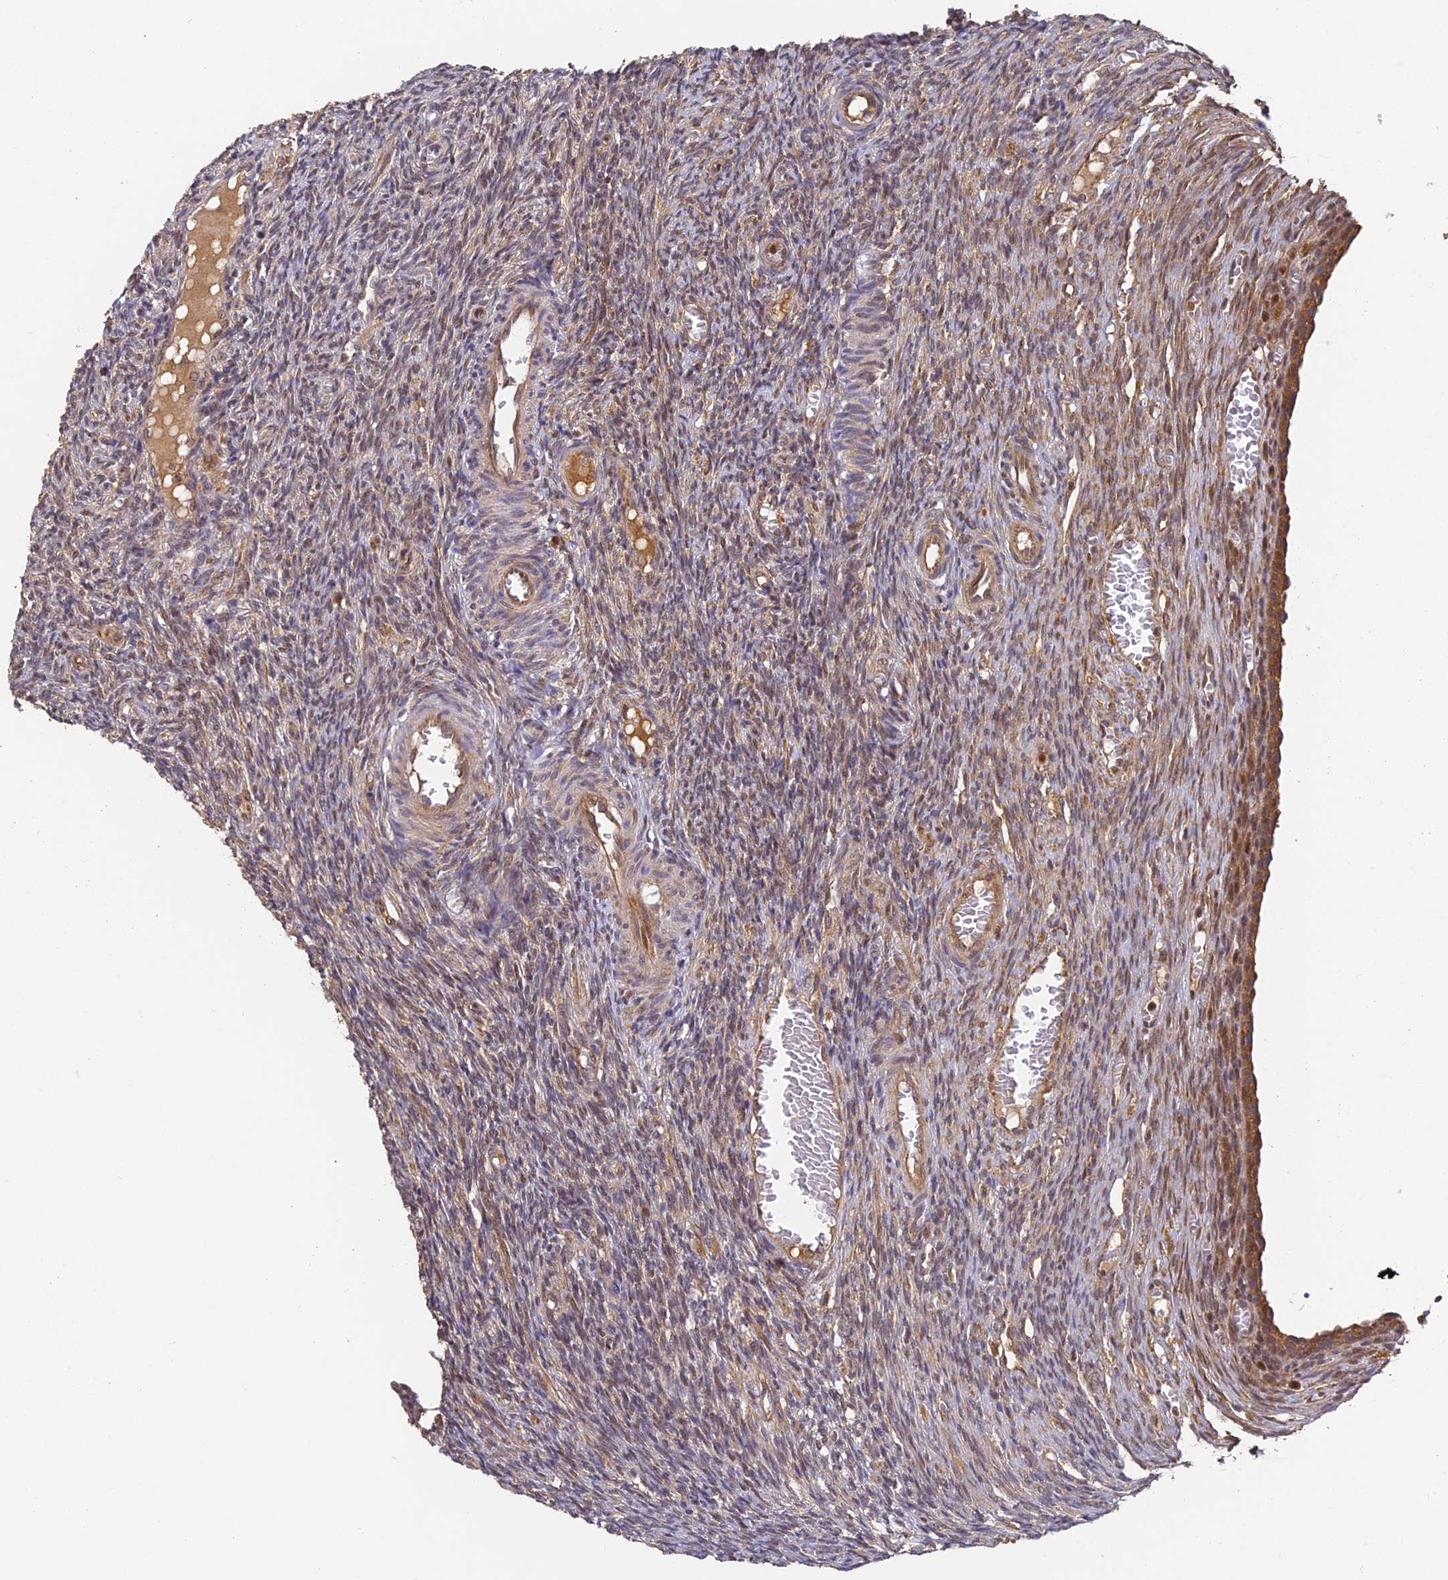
{"staining": {"intensity": "weak", "quantity": "25%-75%", "location": "cytoplasmic/membranous"}, "tissue": "ovary", "cell_type": "Ovarian stroma cells", "image_type": "normal", "snomed": [{"axis": "morphology", "description": "Normal tissue, NOS"}, {"axis": "topography", "description": "Ovary"}], "caption": "This photomicrograph reveals immunohistochemistry staining of unremarkable ovary, with low weak cytoplasmic/membranous expression in approximately 25%-75% of ovarian stroma cells.", "gene": "ENSG00000268870", "patient": {"sex": "female", "age": 27}}